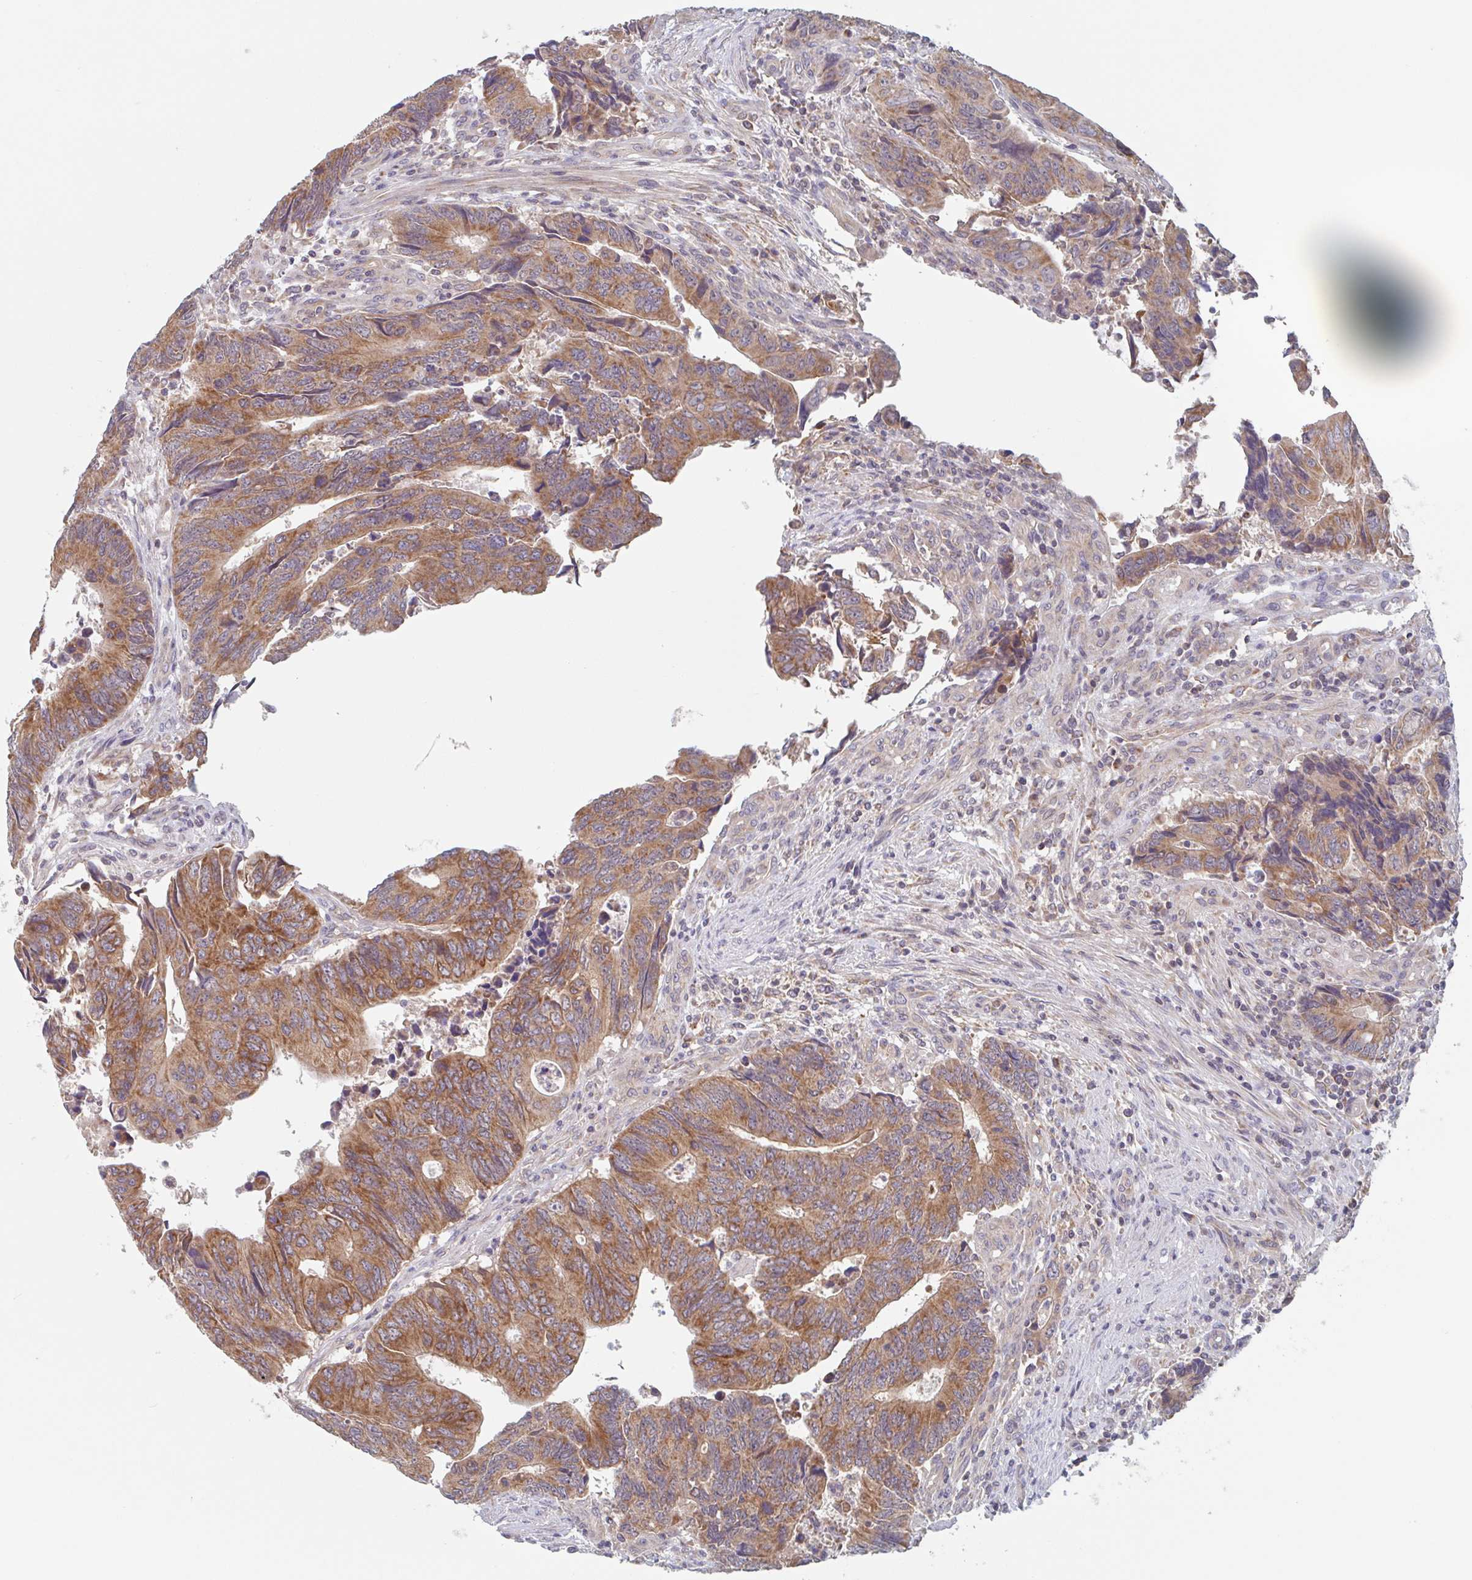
{"staining": {"intensity": "moderate", "quantity": ">75%", "location": "cytoplasmic/membranous"}, "tissue": "colorectal cancer", "cell_type": "Tumor cells", "image_type": "cancer", "snomed": [{"axis": "morphology", "description": "Adenocarcinoma, NOS"}, {"axis": "topography", "description": "Colon"}], "caption": "About >75% of tumor cells in human colorectal cancer reveal moderate cytoplasmic/membranous protein positivity as visualized by brown immunohistochemical staining.", "gene": "SURF1", "patient": {"sex": "male", "age": 87}}